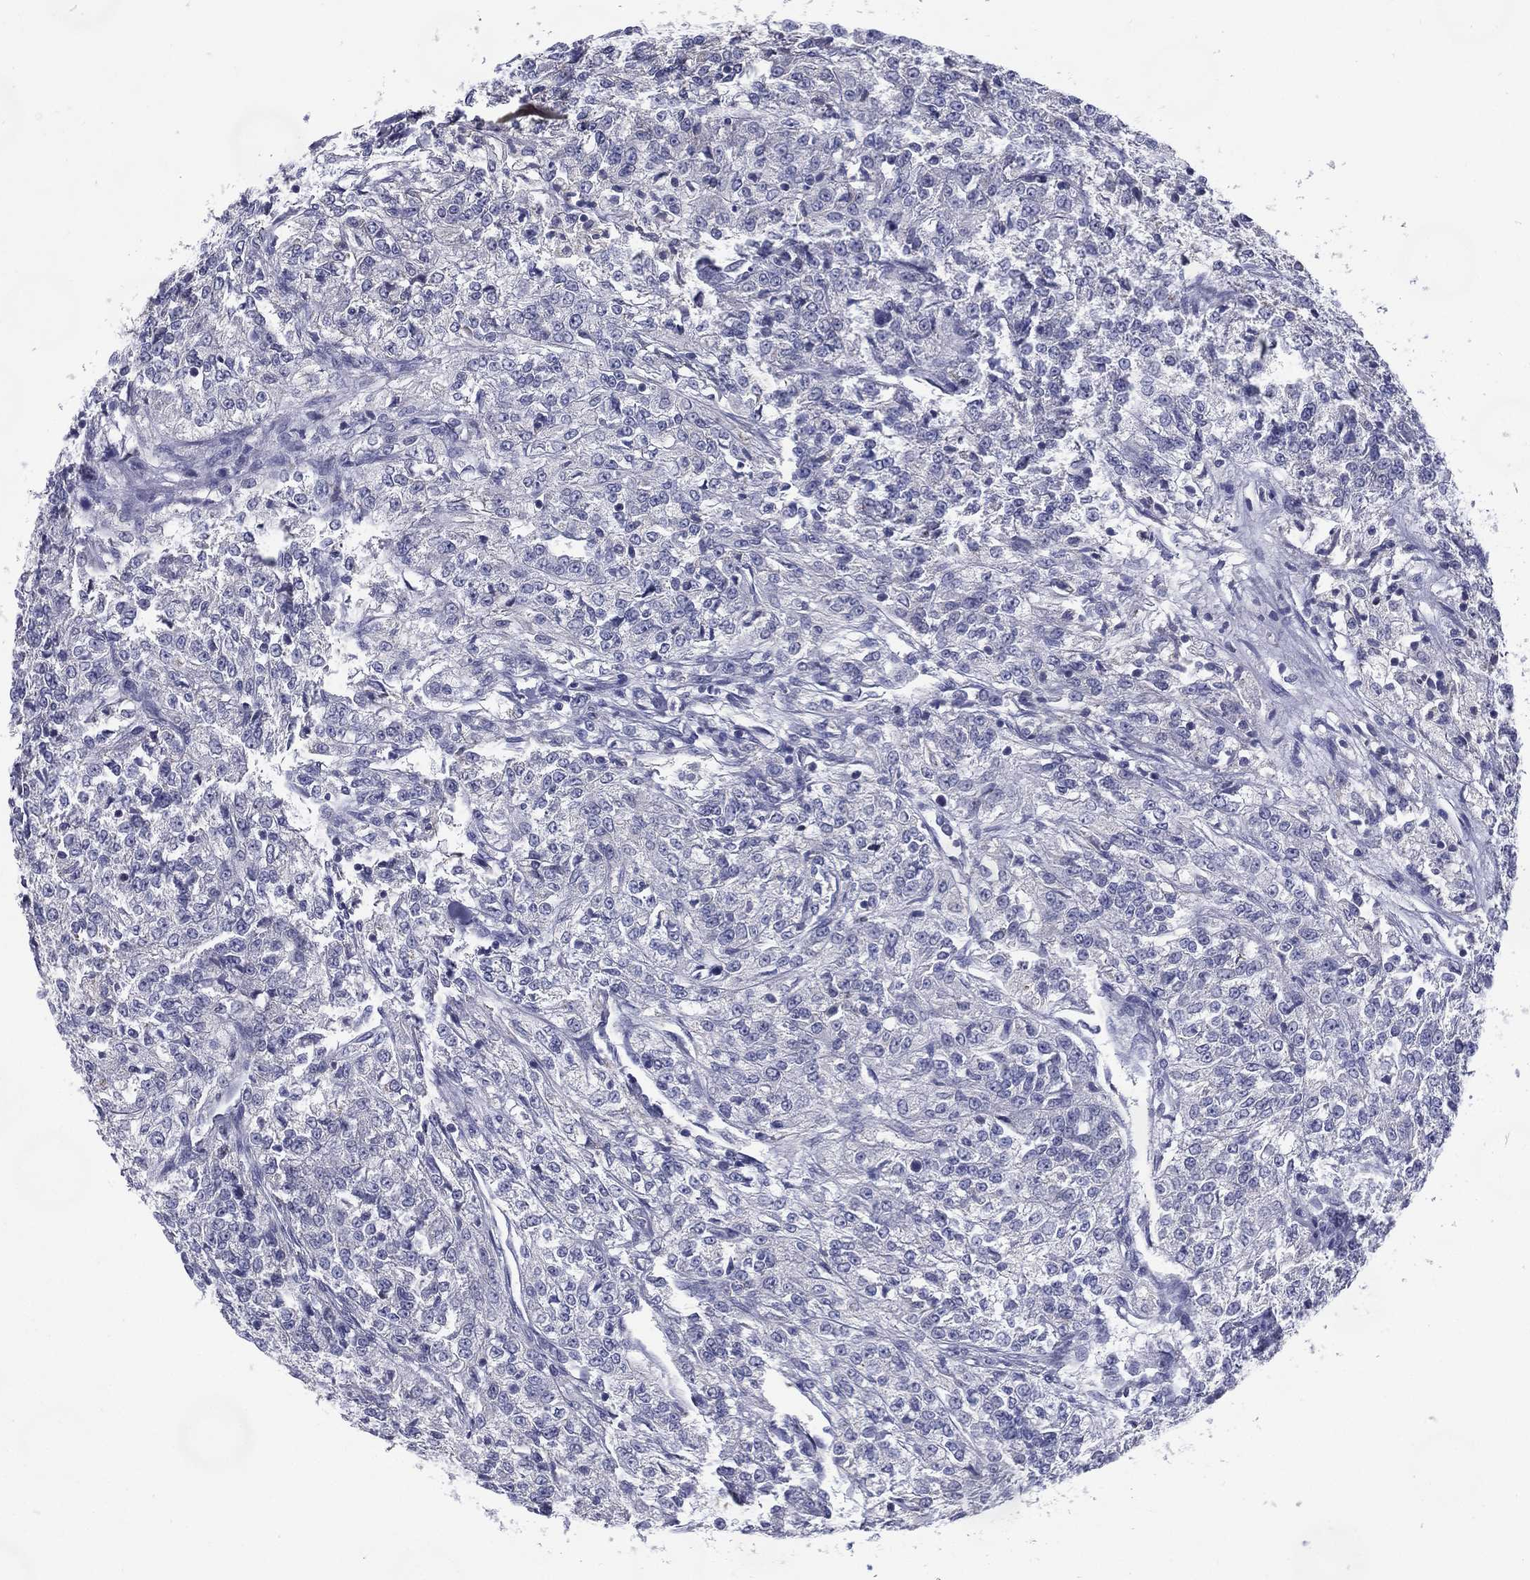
{"staining": {"intensity": "negative", "quantity": "none", "location": "none"}, "tissue": "renal cancer", "cell_type": "Tumor cells", "image_type": "cancer", "snomed": [{"axis": "morphology", "description": "Adenocarcinoma, NOS"}, {"axis": "topography", "description": "Kidney"}], "caption": "DAB immunohistochemical staining of human renal adenocarcinoma exhibits no significant staining in tumor cells.", "gene": "C19orf18", "patient": {"sex": "female", "age": 63}}